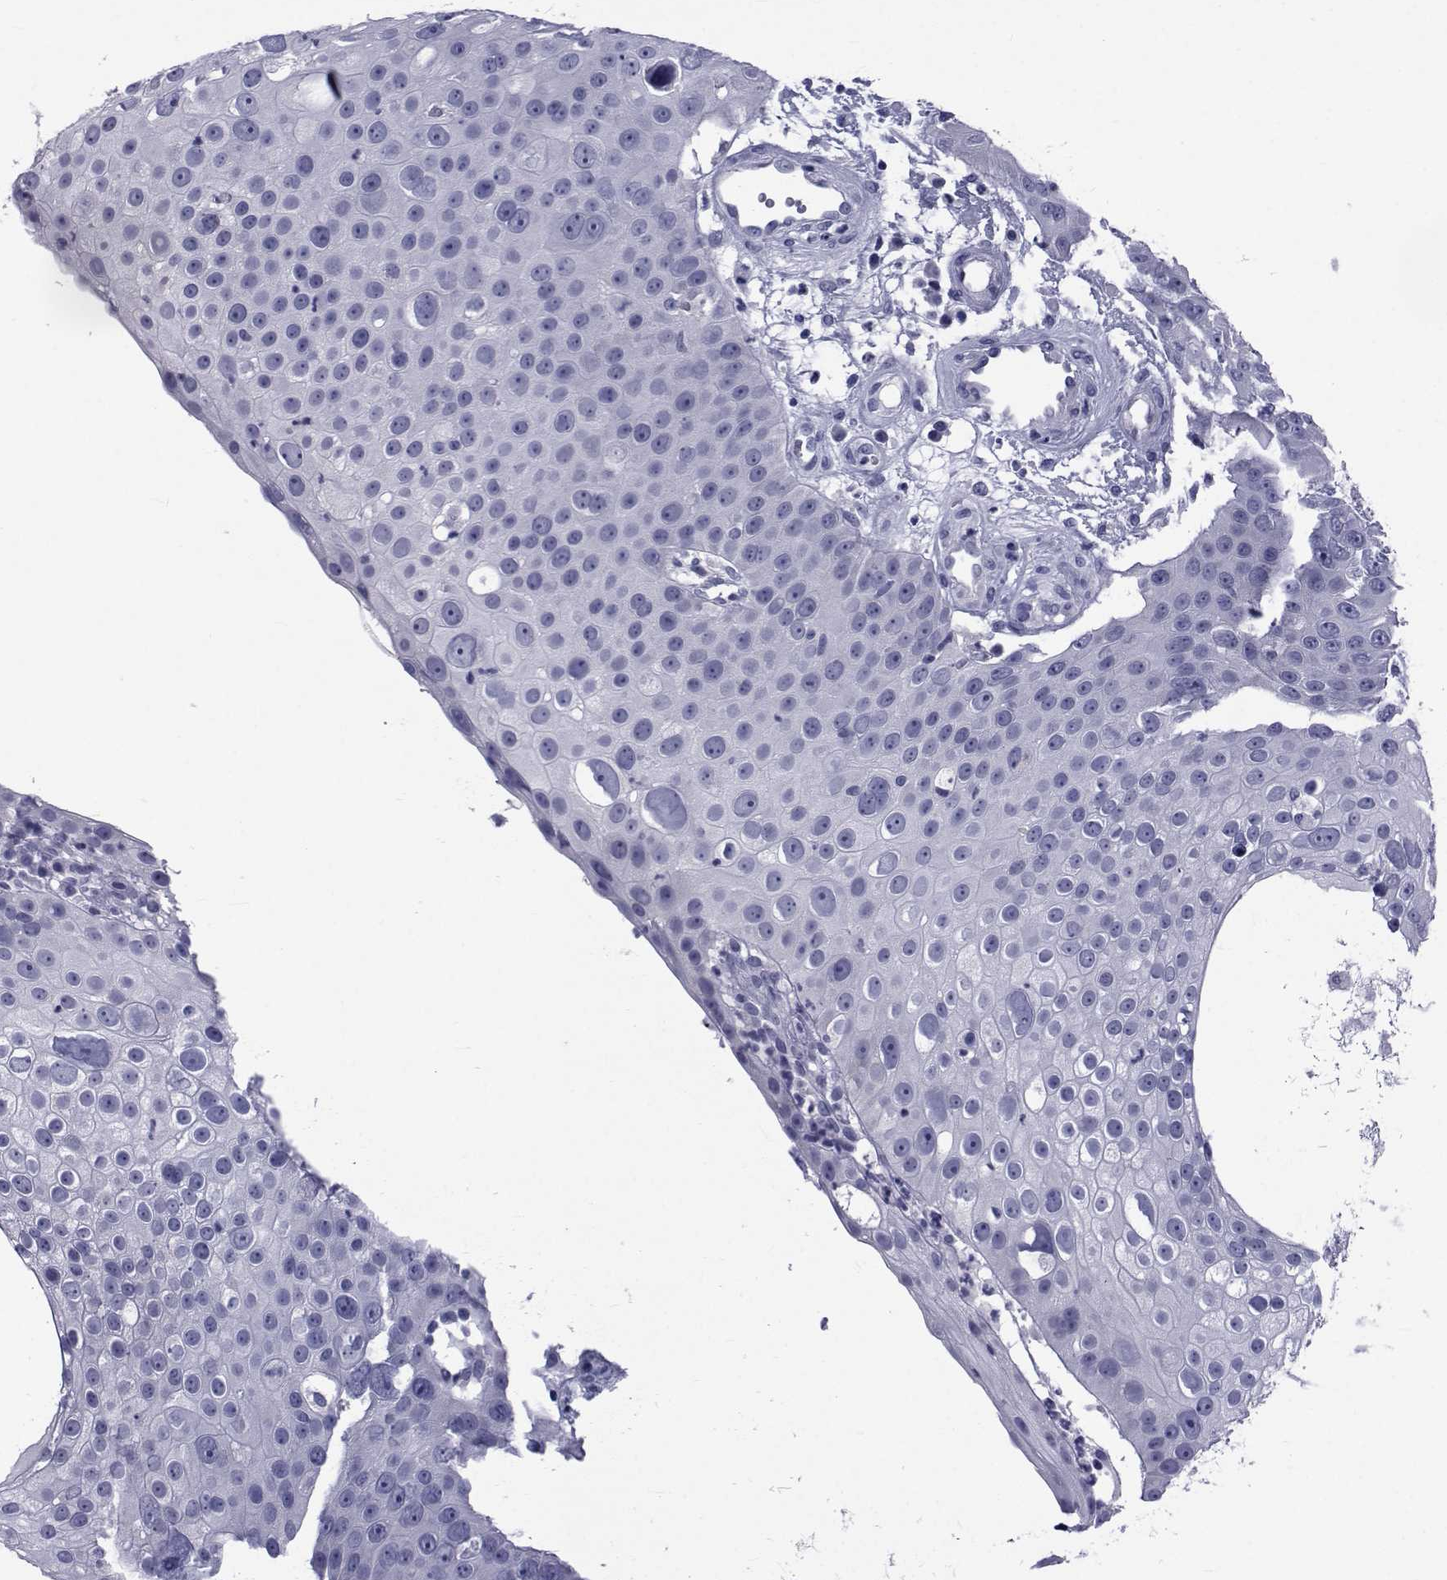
{"staining": {"intensity": "negative", "quantity": "none", "location": "none"}, "tissue": "skin cancer", "cell_type": "Tumor cells", "image_type": "cancer", "snomed": [{"axis": "morphology", "description": "Squamous cell carcinoma, NOS"}, {"axis": "topography", "description": "Skin"}], "caption": "Immunohistochemistry histopathology image of neoplastic tissue: human squamous cell carcinoma (skin) stained with DAB demonstrates no significant protein staining in tumor cells. (DAB IHC with hematoxylin counter stain).", "gene": "GKAP1", "patient": {"sex": "male", "age": 71}}